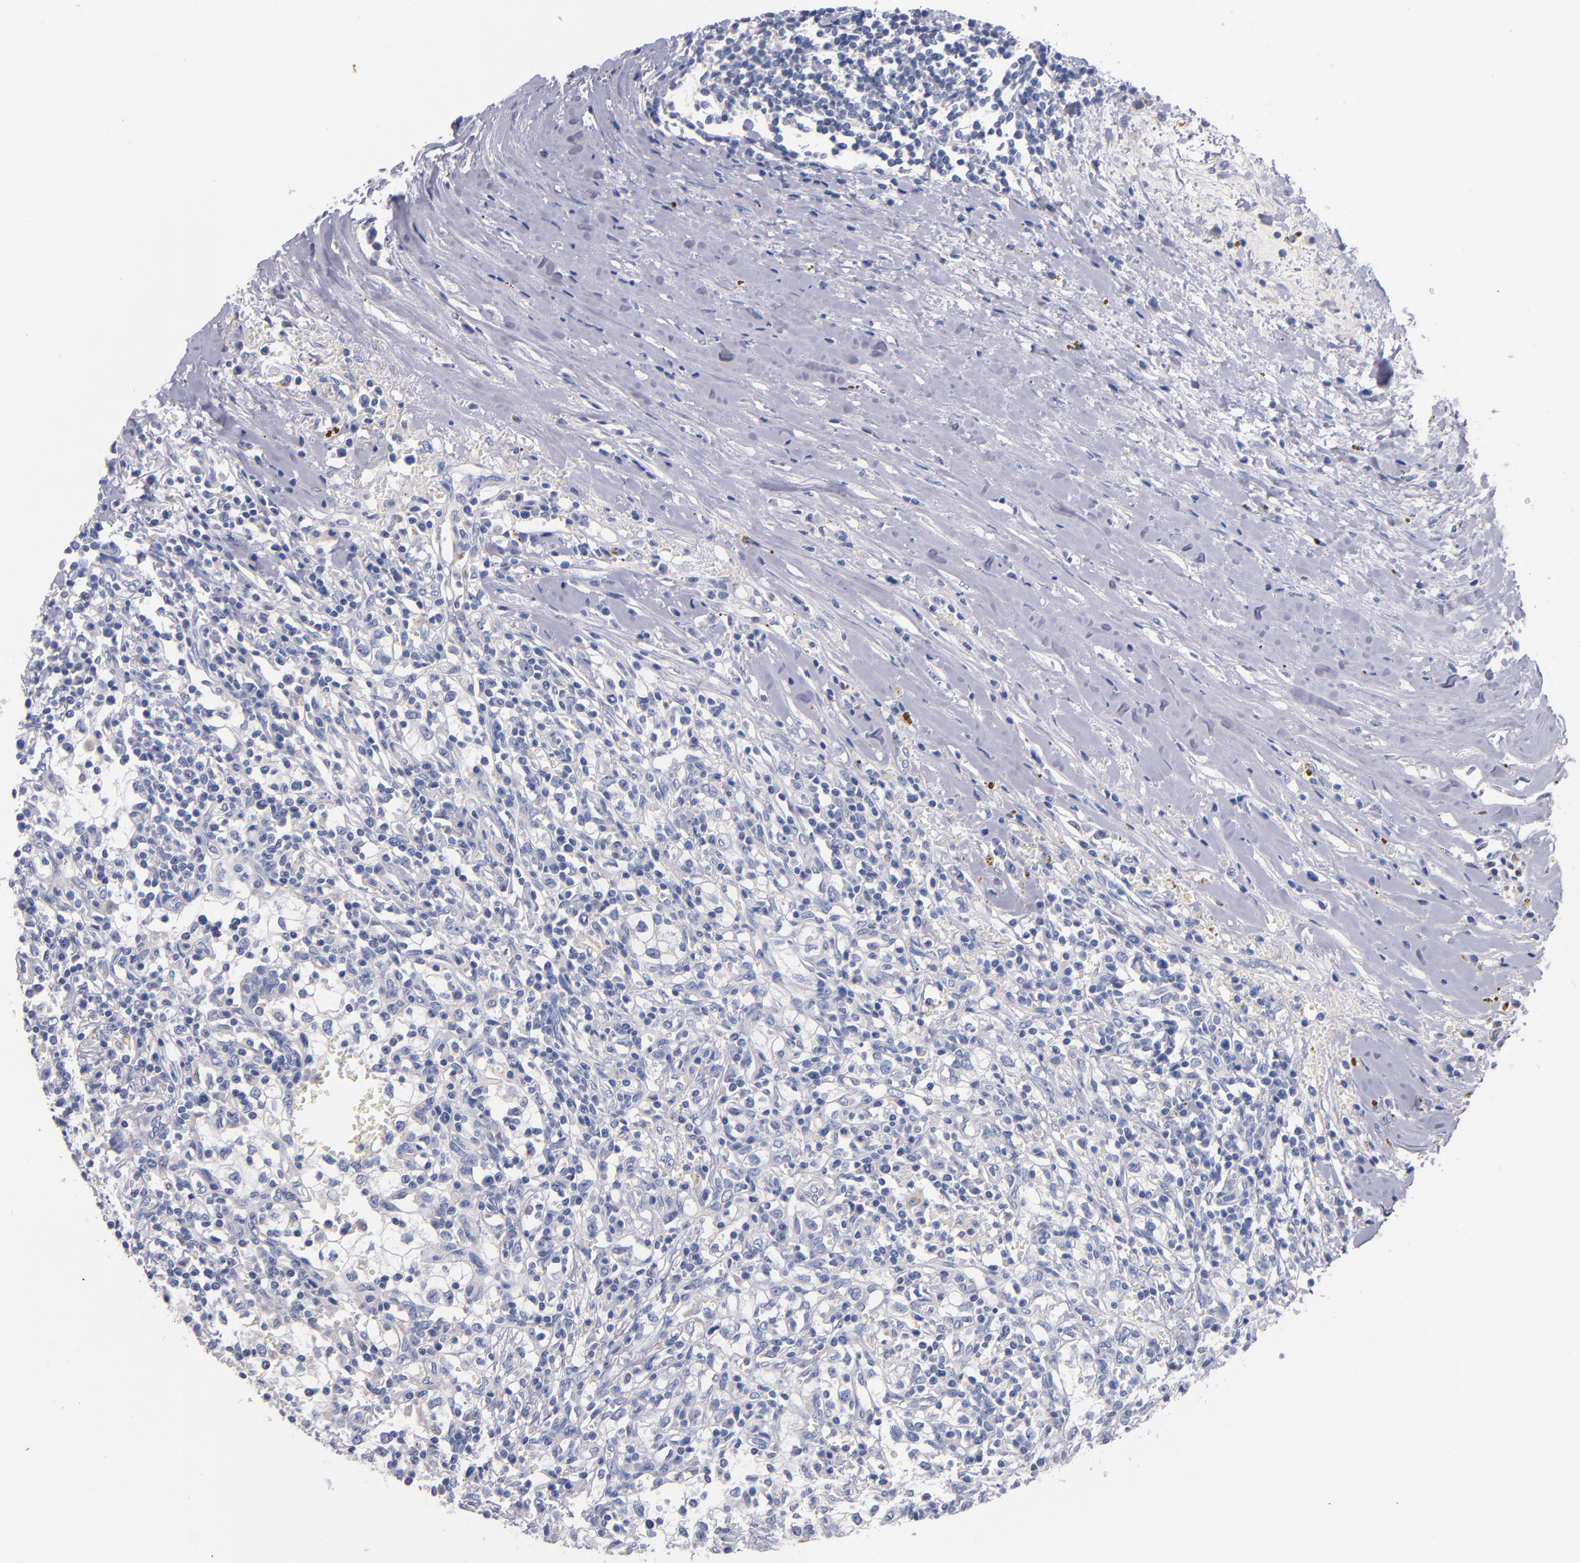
{"staining": {"intensity": "negative", "quantity": "none", "location": "none"}, "tissue": "renal cancer", "cell_type": "Tumor cells", "image_type": "cancer", "snomed": [{"axis": "morphology", "description": "Adenocarcinoma, NOS"}, {"axis": "topography", "description": "Kidney"}], "caption": "Photomicrograph shows no protein staining in tumor cells of renal cancer (adenocarcinoma) tissue.", "gene": "CNTNAP2", "patient": {"sex": "male", "age": 82}}